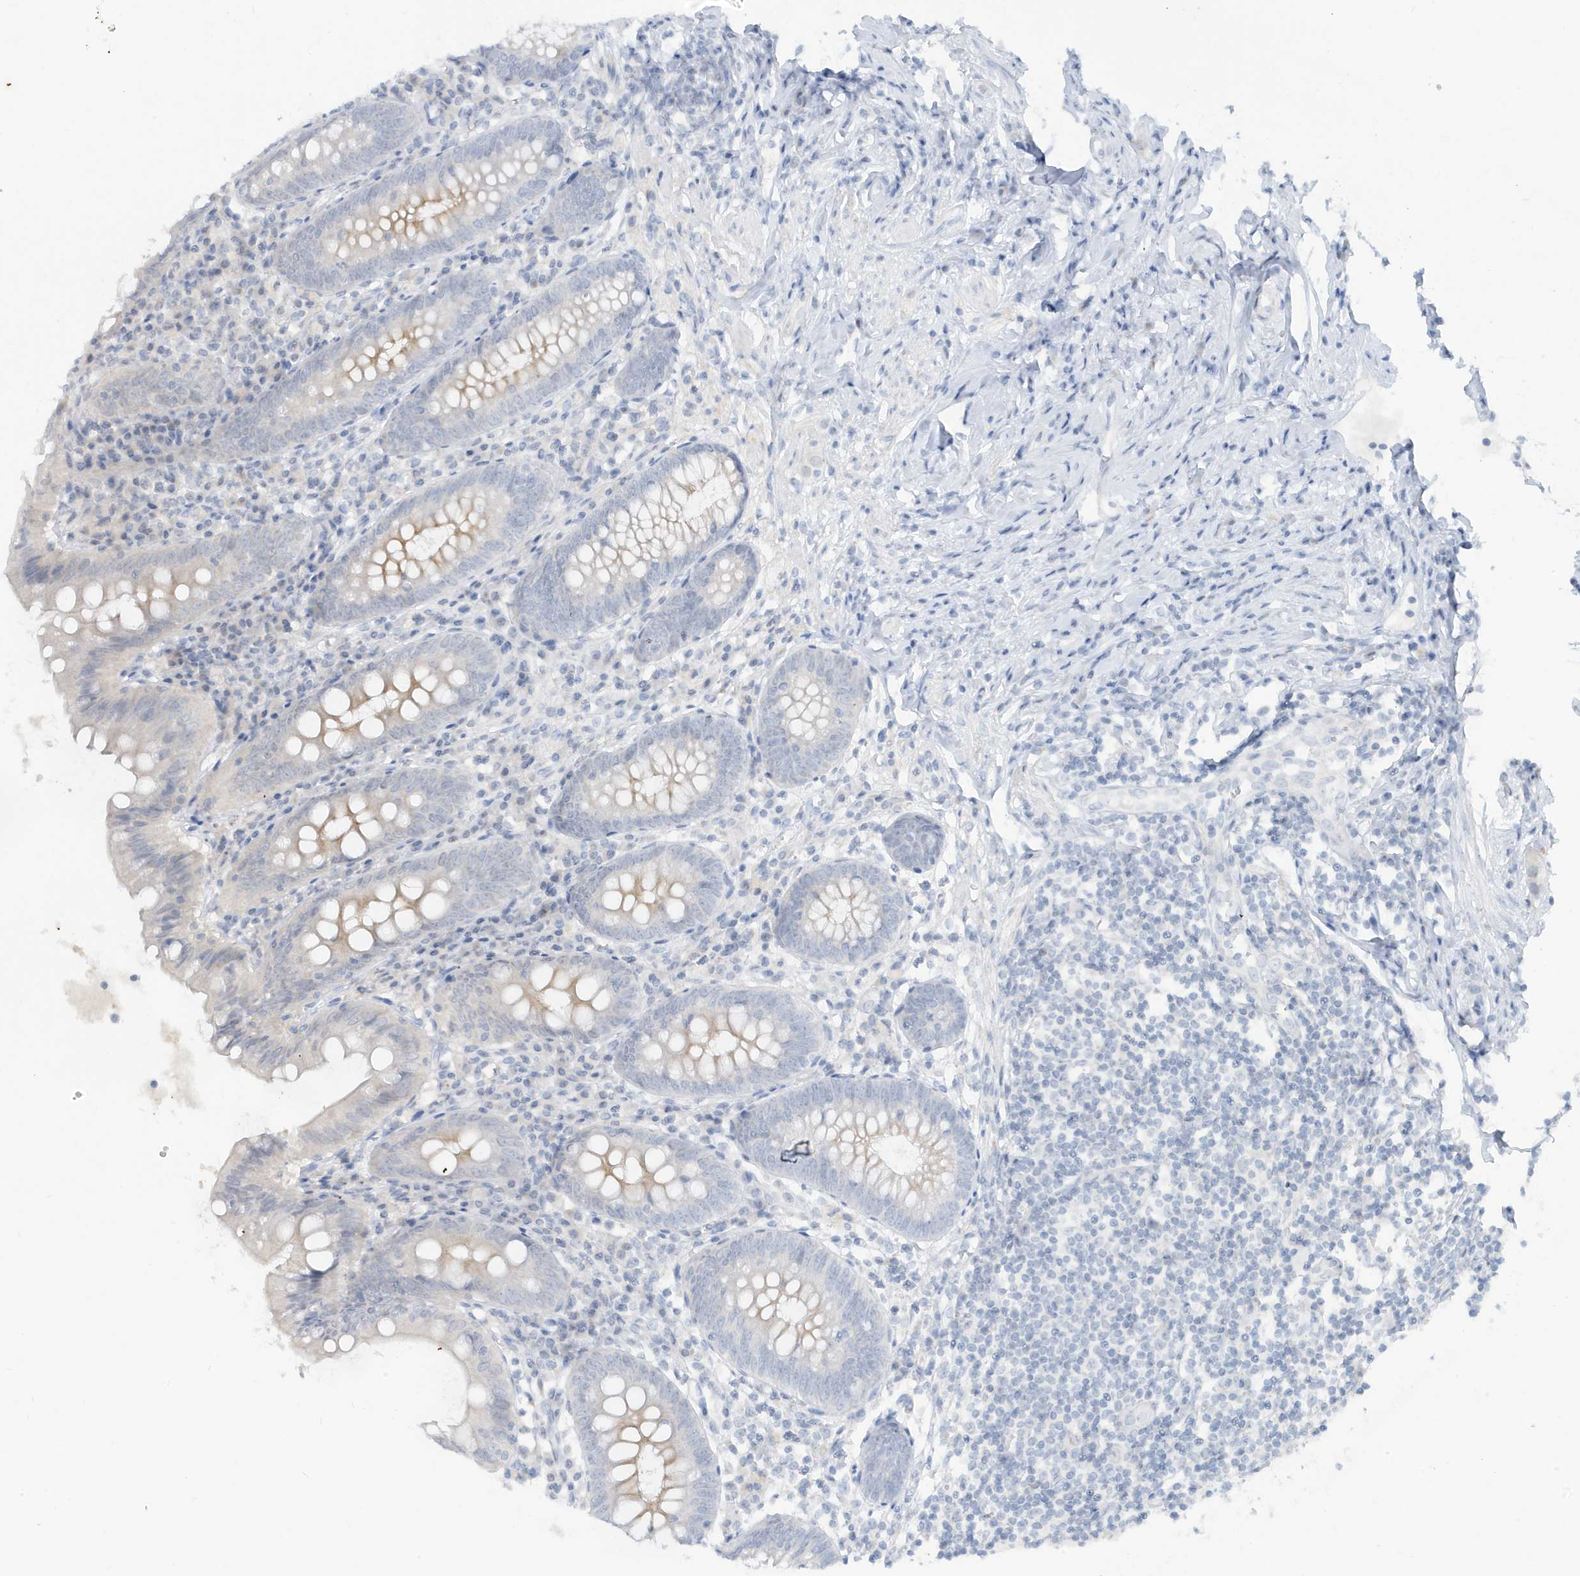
{"staining": {"intensity": "weak", "quantity": "25%-75%", "location": "cytoplasmic/membranous"}, "tissue": "appendix", "cell_type": "Glandular cells", "image_type": "normal", "snomed": [{"axis": "morphology", "description": "Normal tissue, NOS"}, {"axis": "topography", "description": "Appendix"}], "caption": "Immunohistochemical staining of normal human appendix displays low levels of weak cytoplasmic/membranous staining in about 25%-75% of glandular cells. The protein of interest is stained brown, and the nuclei are stained in blue (DAB IHC with brightfield microscopy, high magnification).", "gene": "PRRT3", "patient": {"sex": "female", "age": 54}}